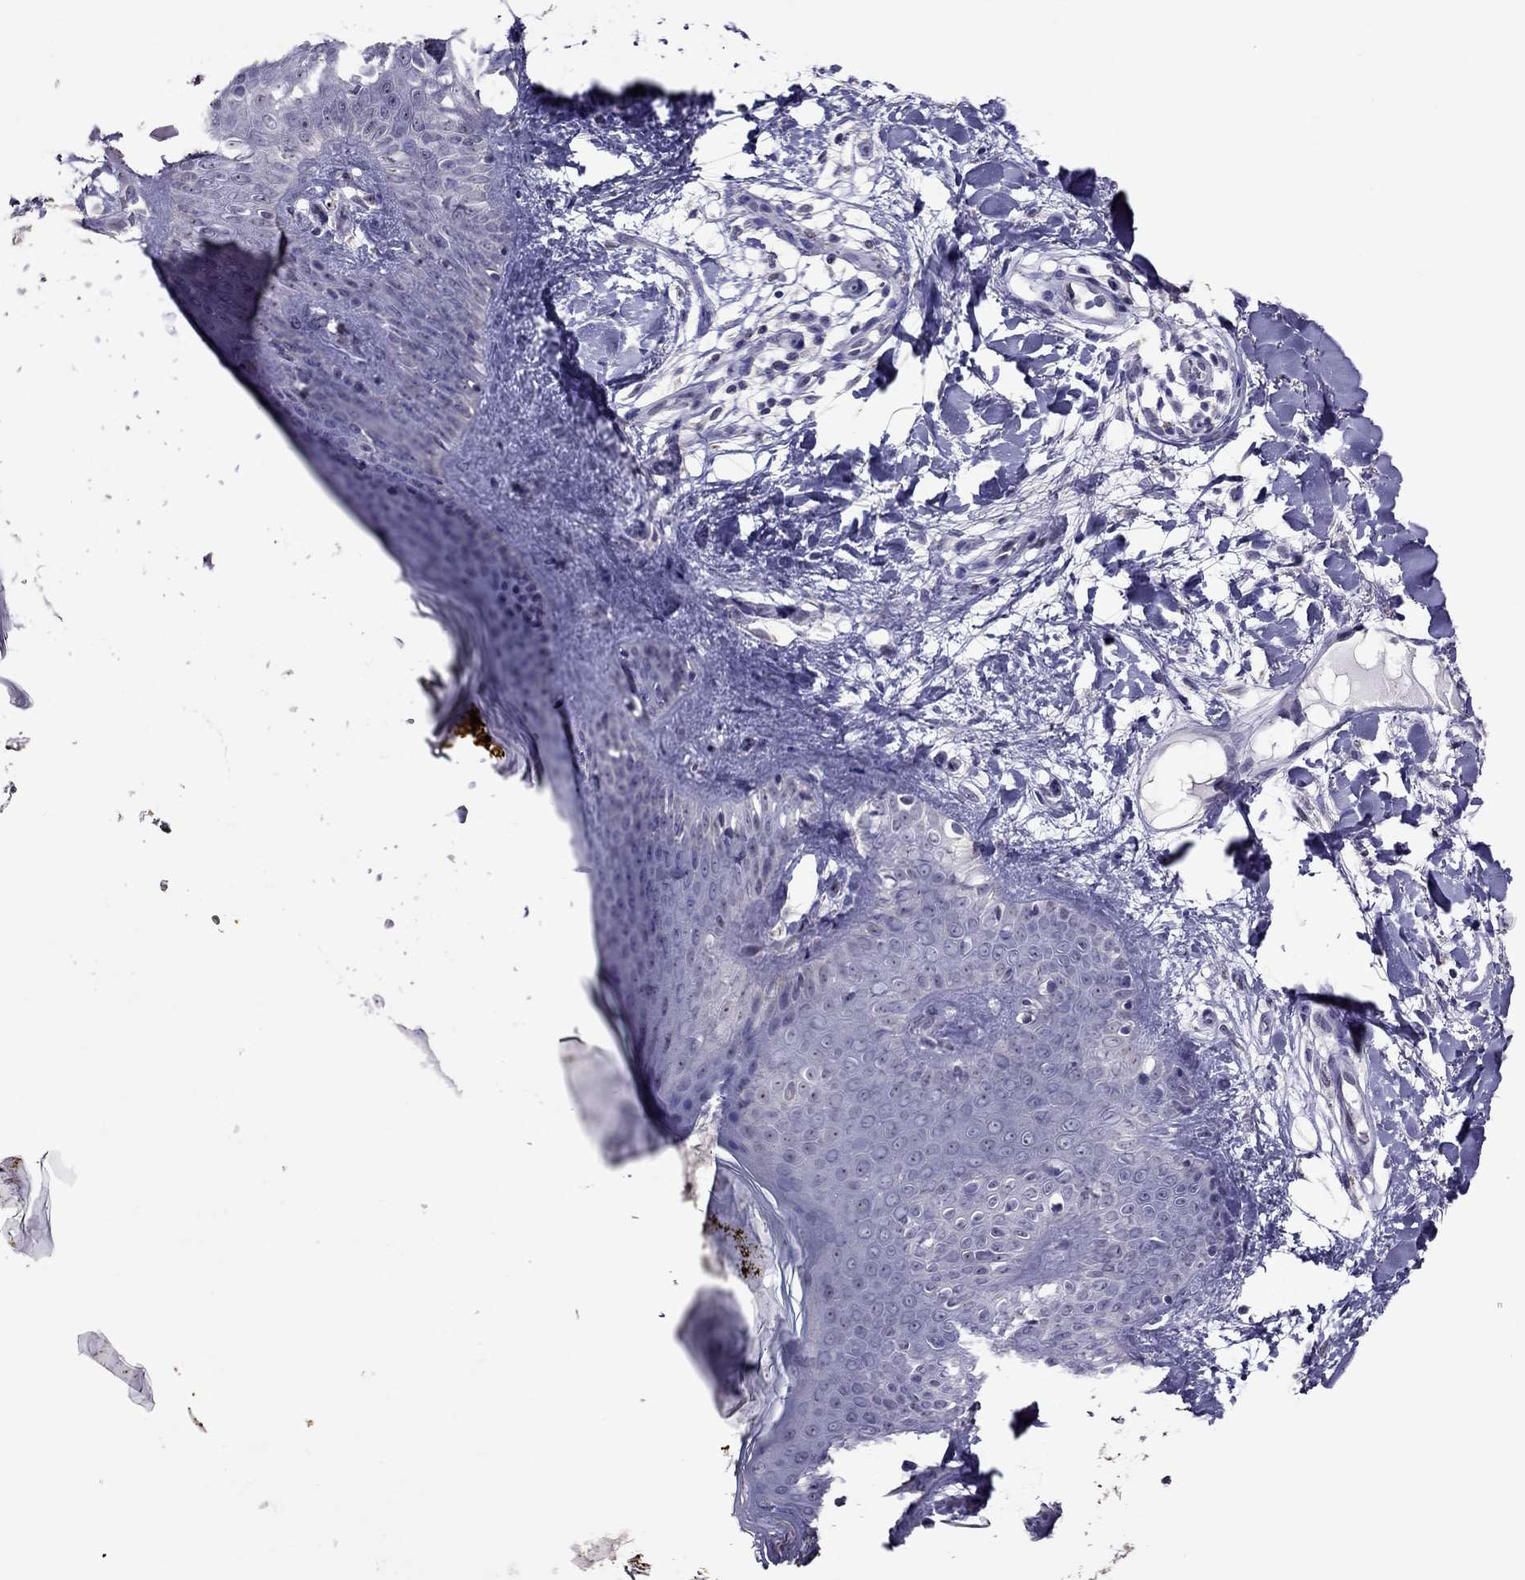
{"staining": {"intensity": "negative", "quantity": "none", "location": "none"}, "tissue": "skin", "cell_type": "Fibroblasts", "image_type": "normal", "snomed": [{"axis": "morphology", "description": "Normal tissue, NOS"}, {"axis": "topography", "description": "Skin"}], "caption": "IHC photomicrograph of unremarkable skin: skin stained with DAB exhibits no significant protein expression in fibroblasts.", "gene": "LRRC46", "patient": {"sex": "female", "age": 34}}